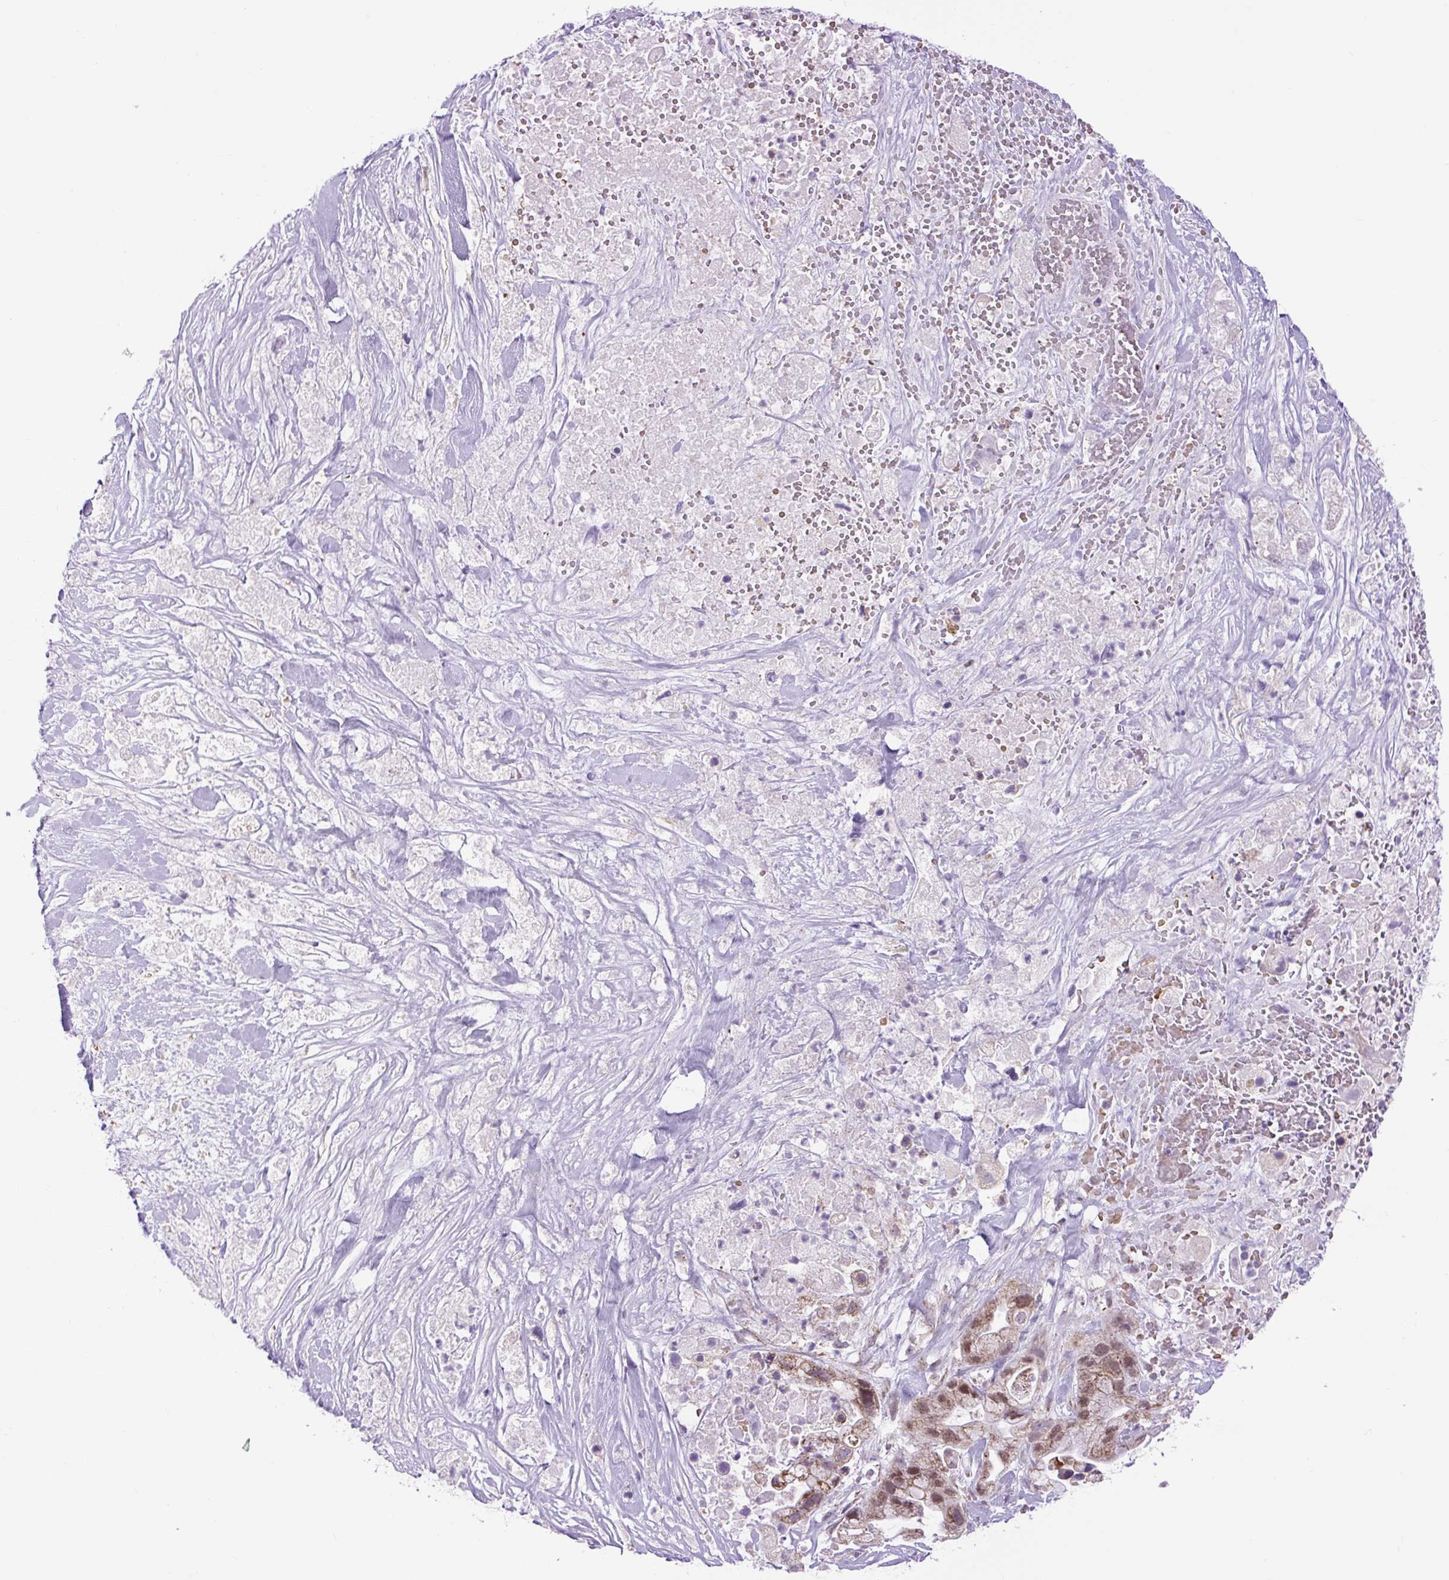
{"staining": {"intensity": "moderate", "quantity": "25%-75%", "location": "cytoplasmic/membranous,nuclear"}, "tissue": "pancreatic cancer", "cell_type": "Tumor cells", "image_type": "cancer", "snomed": [{"axis": "morphology", "description": "Adenocarcinoma, NOS"}, {"axis": "topography", "description": "Pancreas"}], "caption": "Protein expression analysis of human adenocarcinoma (pancreatic) reveals moderate cytoplasmic/membranous and nuclear positivity in about 25%-75% of tumor cells. (IHC, brightfield microscopy, high magnification).", "gene": "SCO2", "patient": {"sex": "male", "age": 44}}